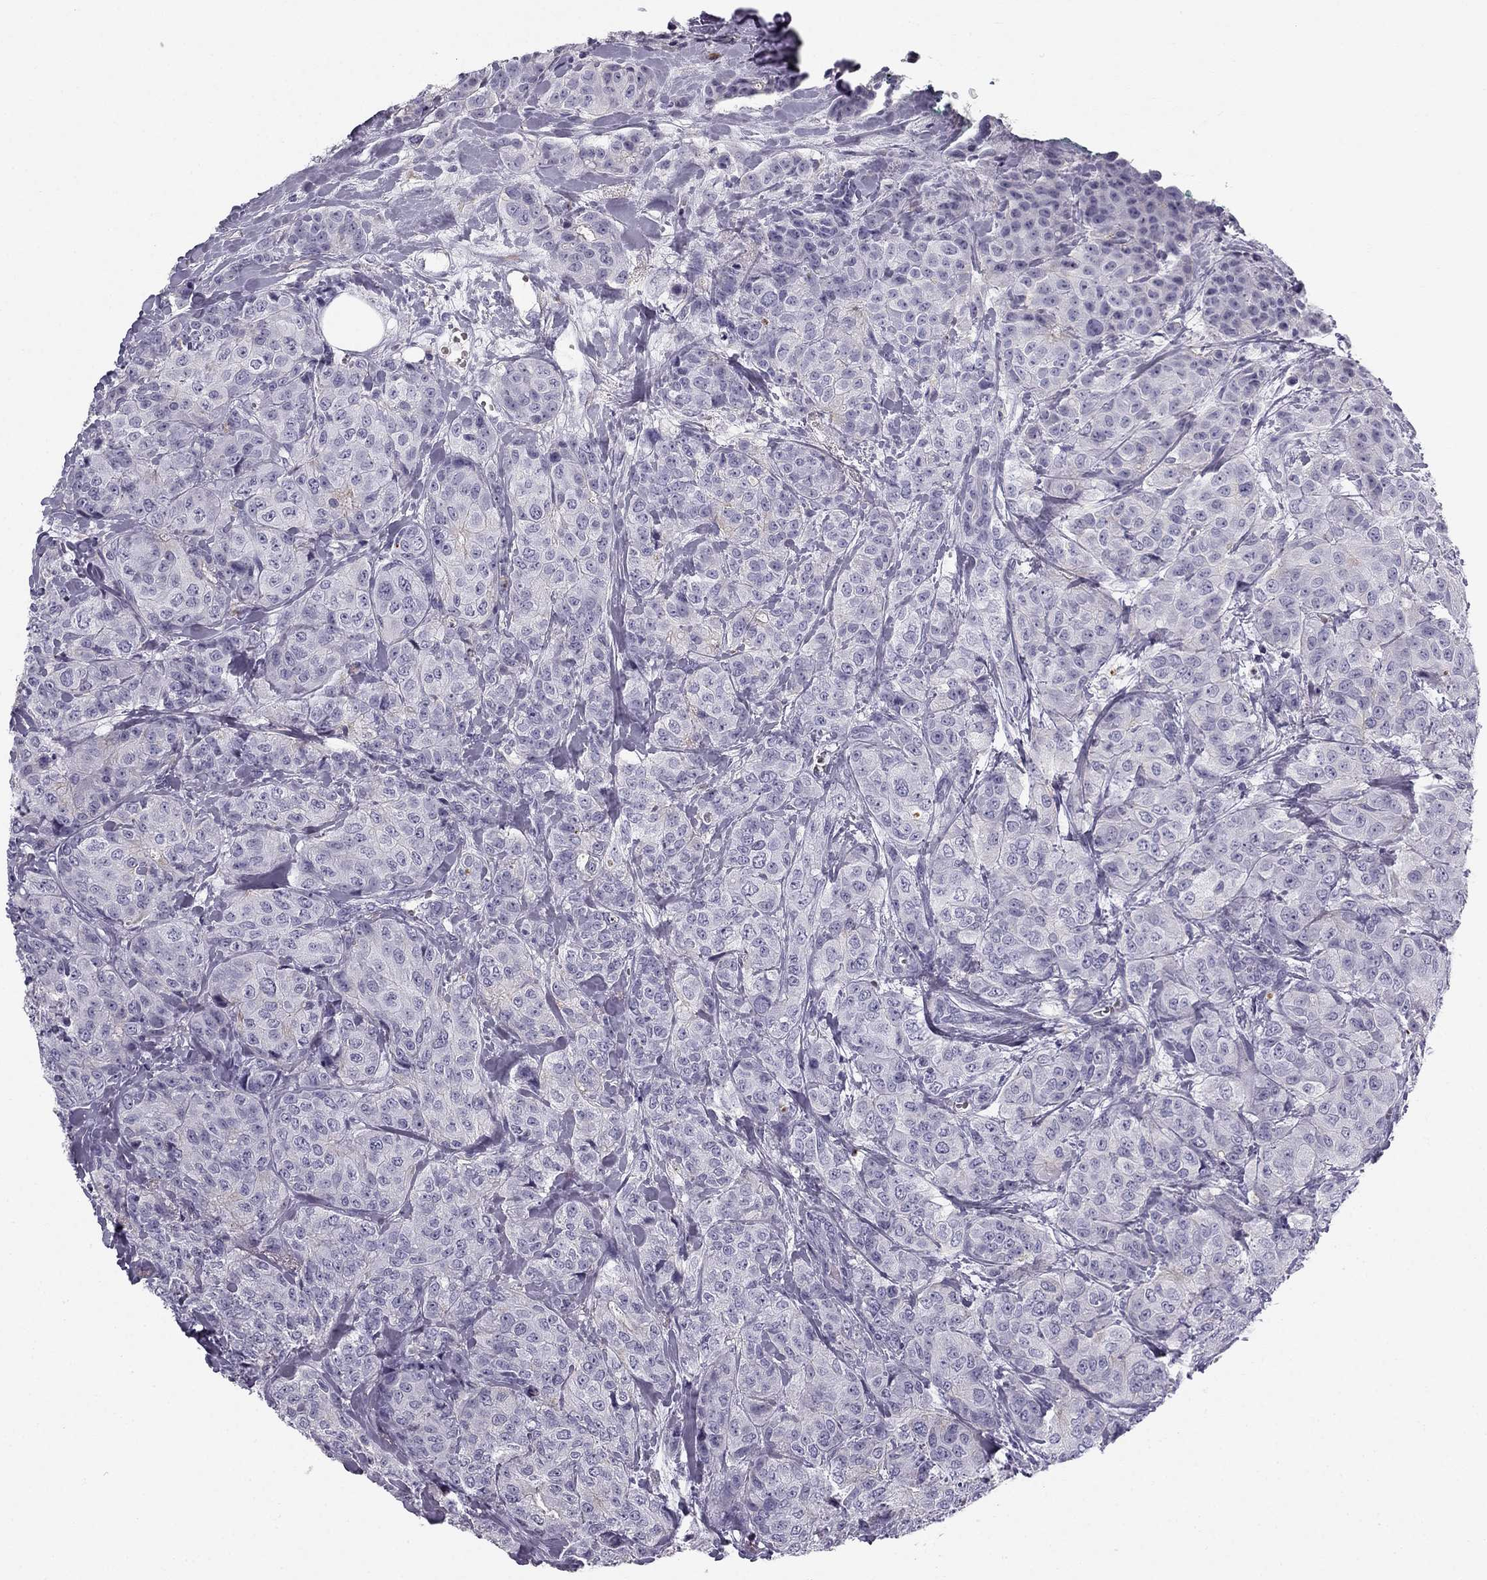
{"staining": {"intensity": "negative", "quantity": "none", "location": "none"}, "tissue": "breast cancer", "cell_type": "Tumor cells", "image_type": "cancer", "snomed": [{"axis": "morphology", "description": "Duct carcinoma"}, {"axis": "topography", "description": "Breast"}], "caption": "Immunohistochemical staining of invasive ductal carcinoma (breast) shows no significant expression in tumor cells. (Brightfield microscopy of DAB immunohistochemistry (IHC) at high magnification).", "gene": "MC5R", "patient": {"sex": "female", "age": 43}}